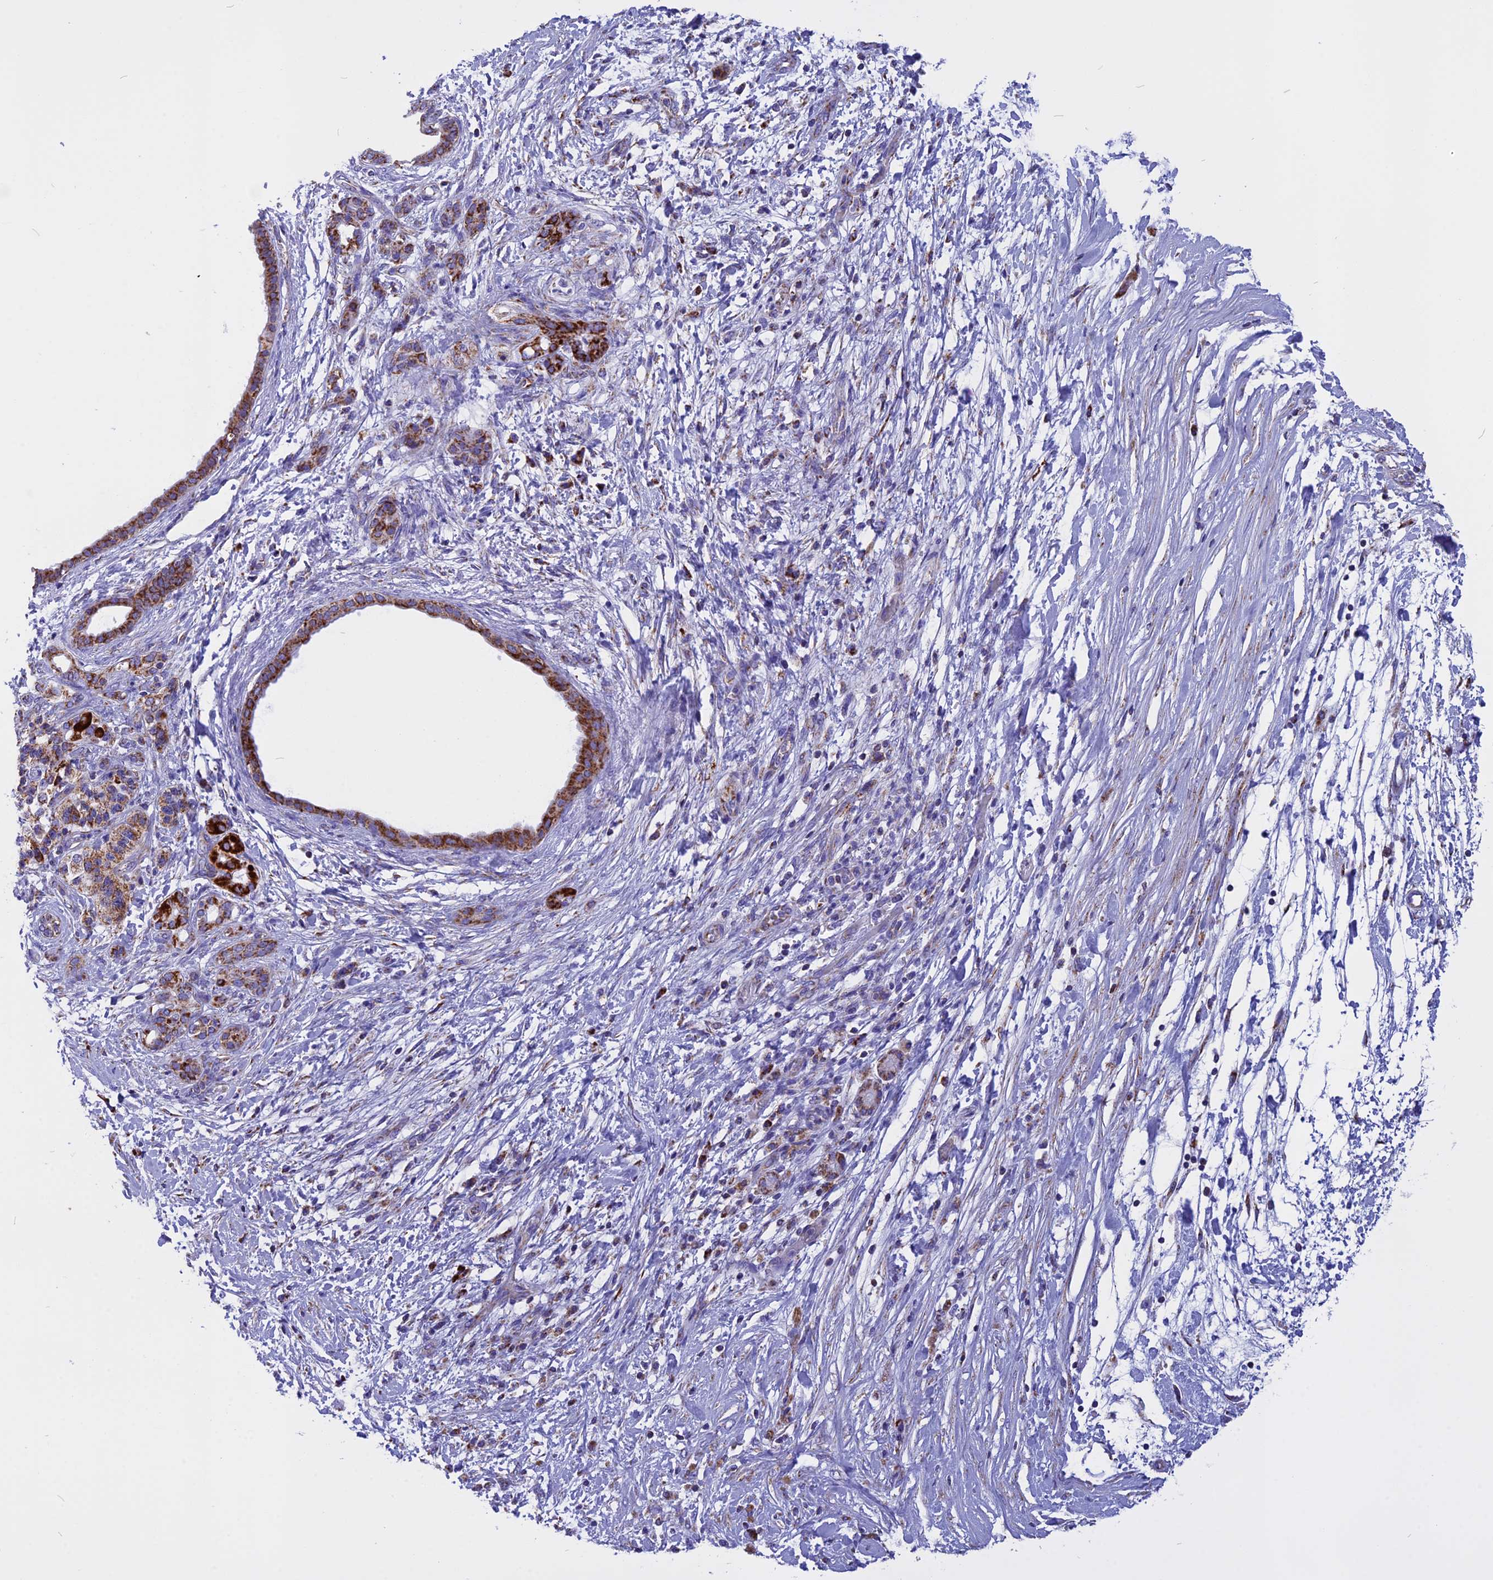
{"staining": {"intensity": "moderate", "quantity": ">75%", "location": "cytoplasmic/membranous"}, "tissue": "pancreatic cancer", "cell_type": "Tumor cells", "image_type": "cancer", "snomed": [{"axis": "morphology", "description": "Adenocarcinoma, NOS"}, {"axis": "topography", "description": "Pancreas"}], "caption": "Pancreatic cancer (adenocarcinoma) tissue demonstrates moderate cytoplasmic/membranous expression in approximately >75% of tumor cells", "gene": "VDAC2", "patient": {"sex": "female", "age": 55}}